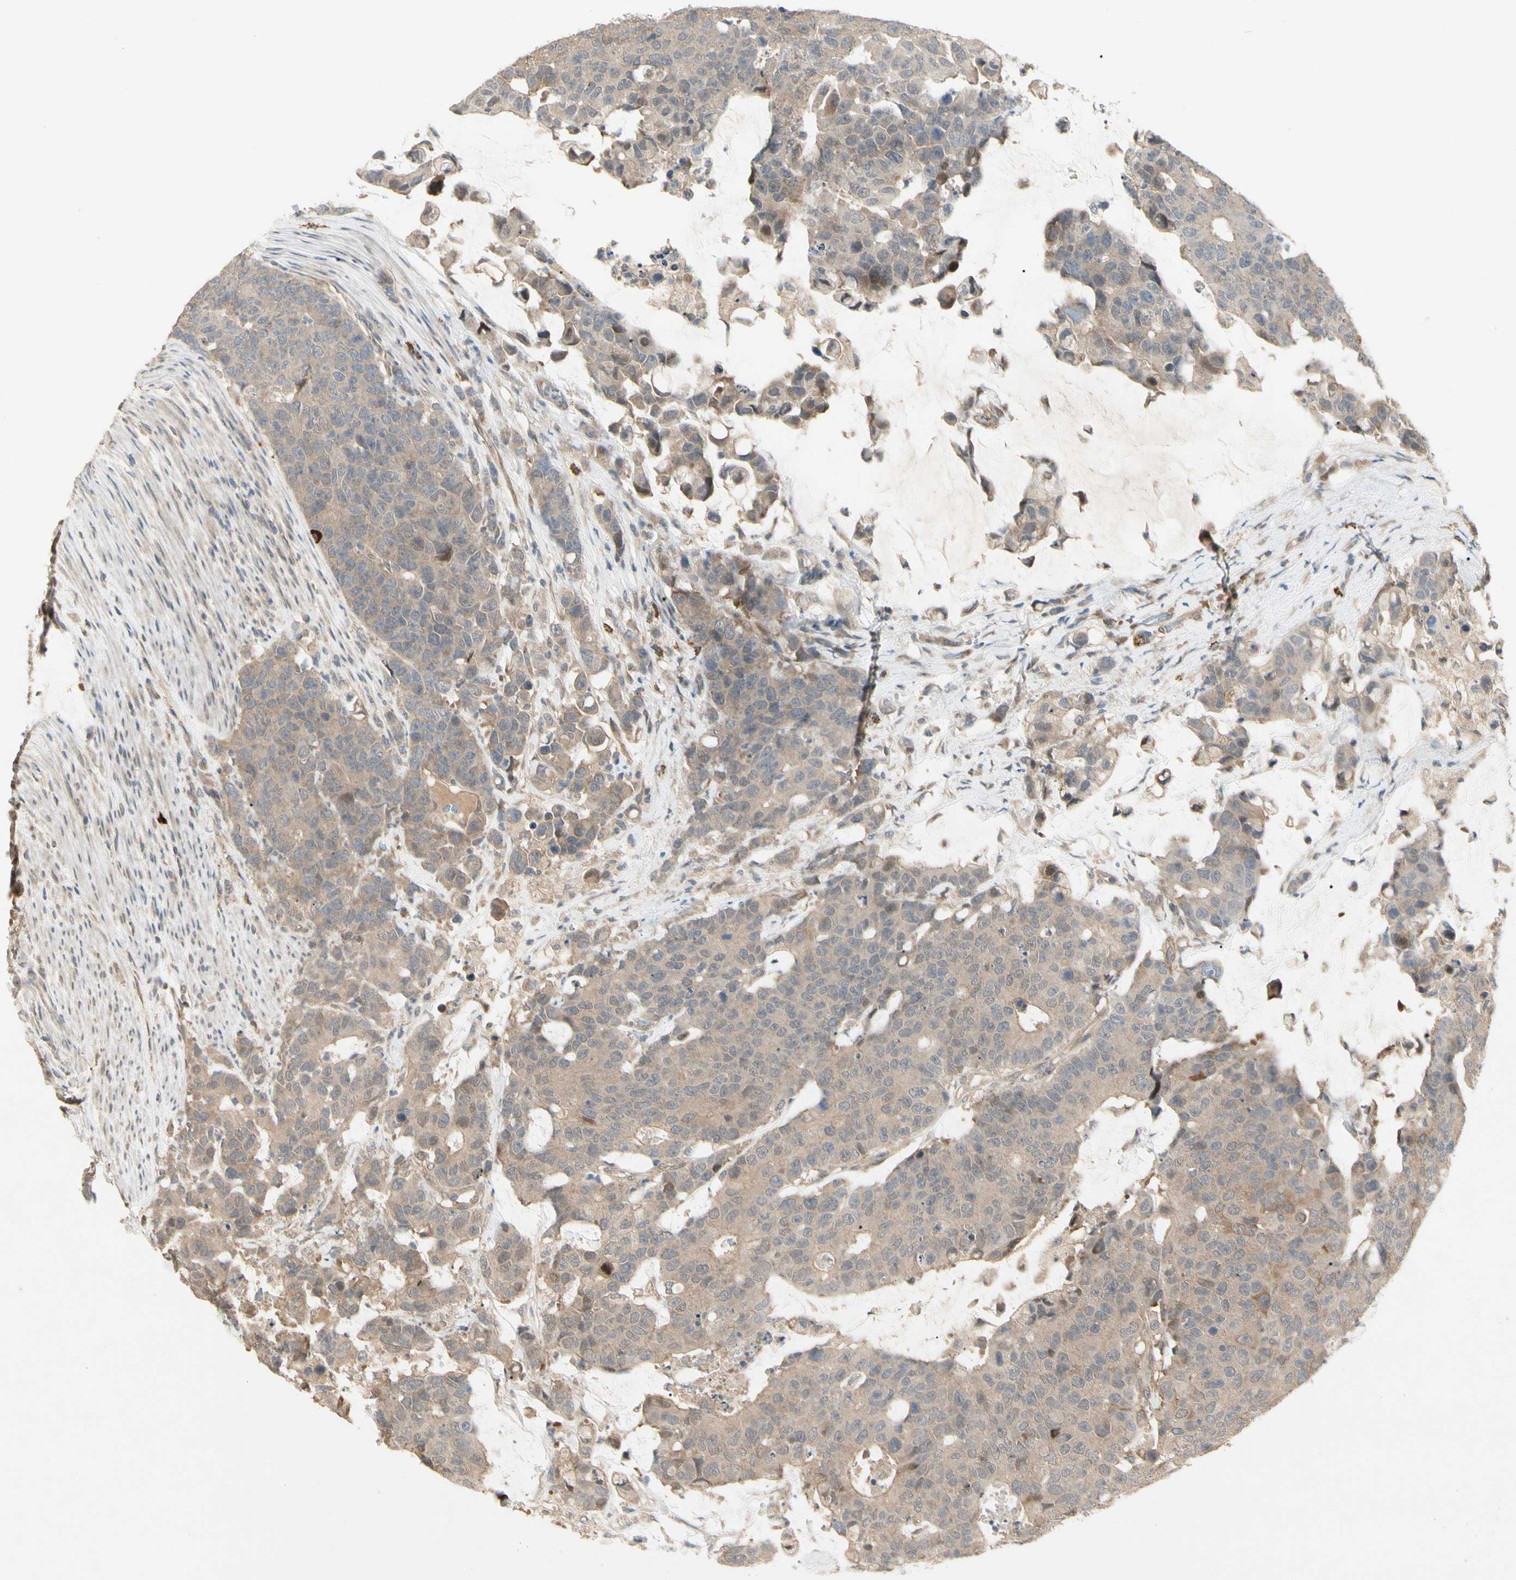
{"staining": {"intensity": "weak", "quantity": ">75%", "location": "cytoplasmic/membranous"}, "tissue": "colorectal cancer", "cell_type": "Tumor cells", "image_type": "cancer", "snomed": [{"axis": "morphology", "description": "Adenocarcinoma, NOS"}, {"axis": "topography", "description": "Colon"}], "caption": "This is a micrograph of IHC staining of colorectal adenocarcinoma, which shows weak positivity in the cytoplasmic/membranous of tumor cells.", "gene": "ATG4C", "patient": {"sex": "female", "age": 86}}